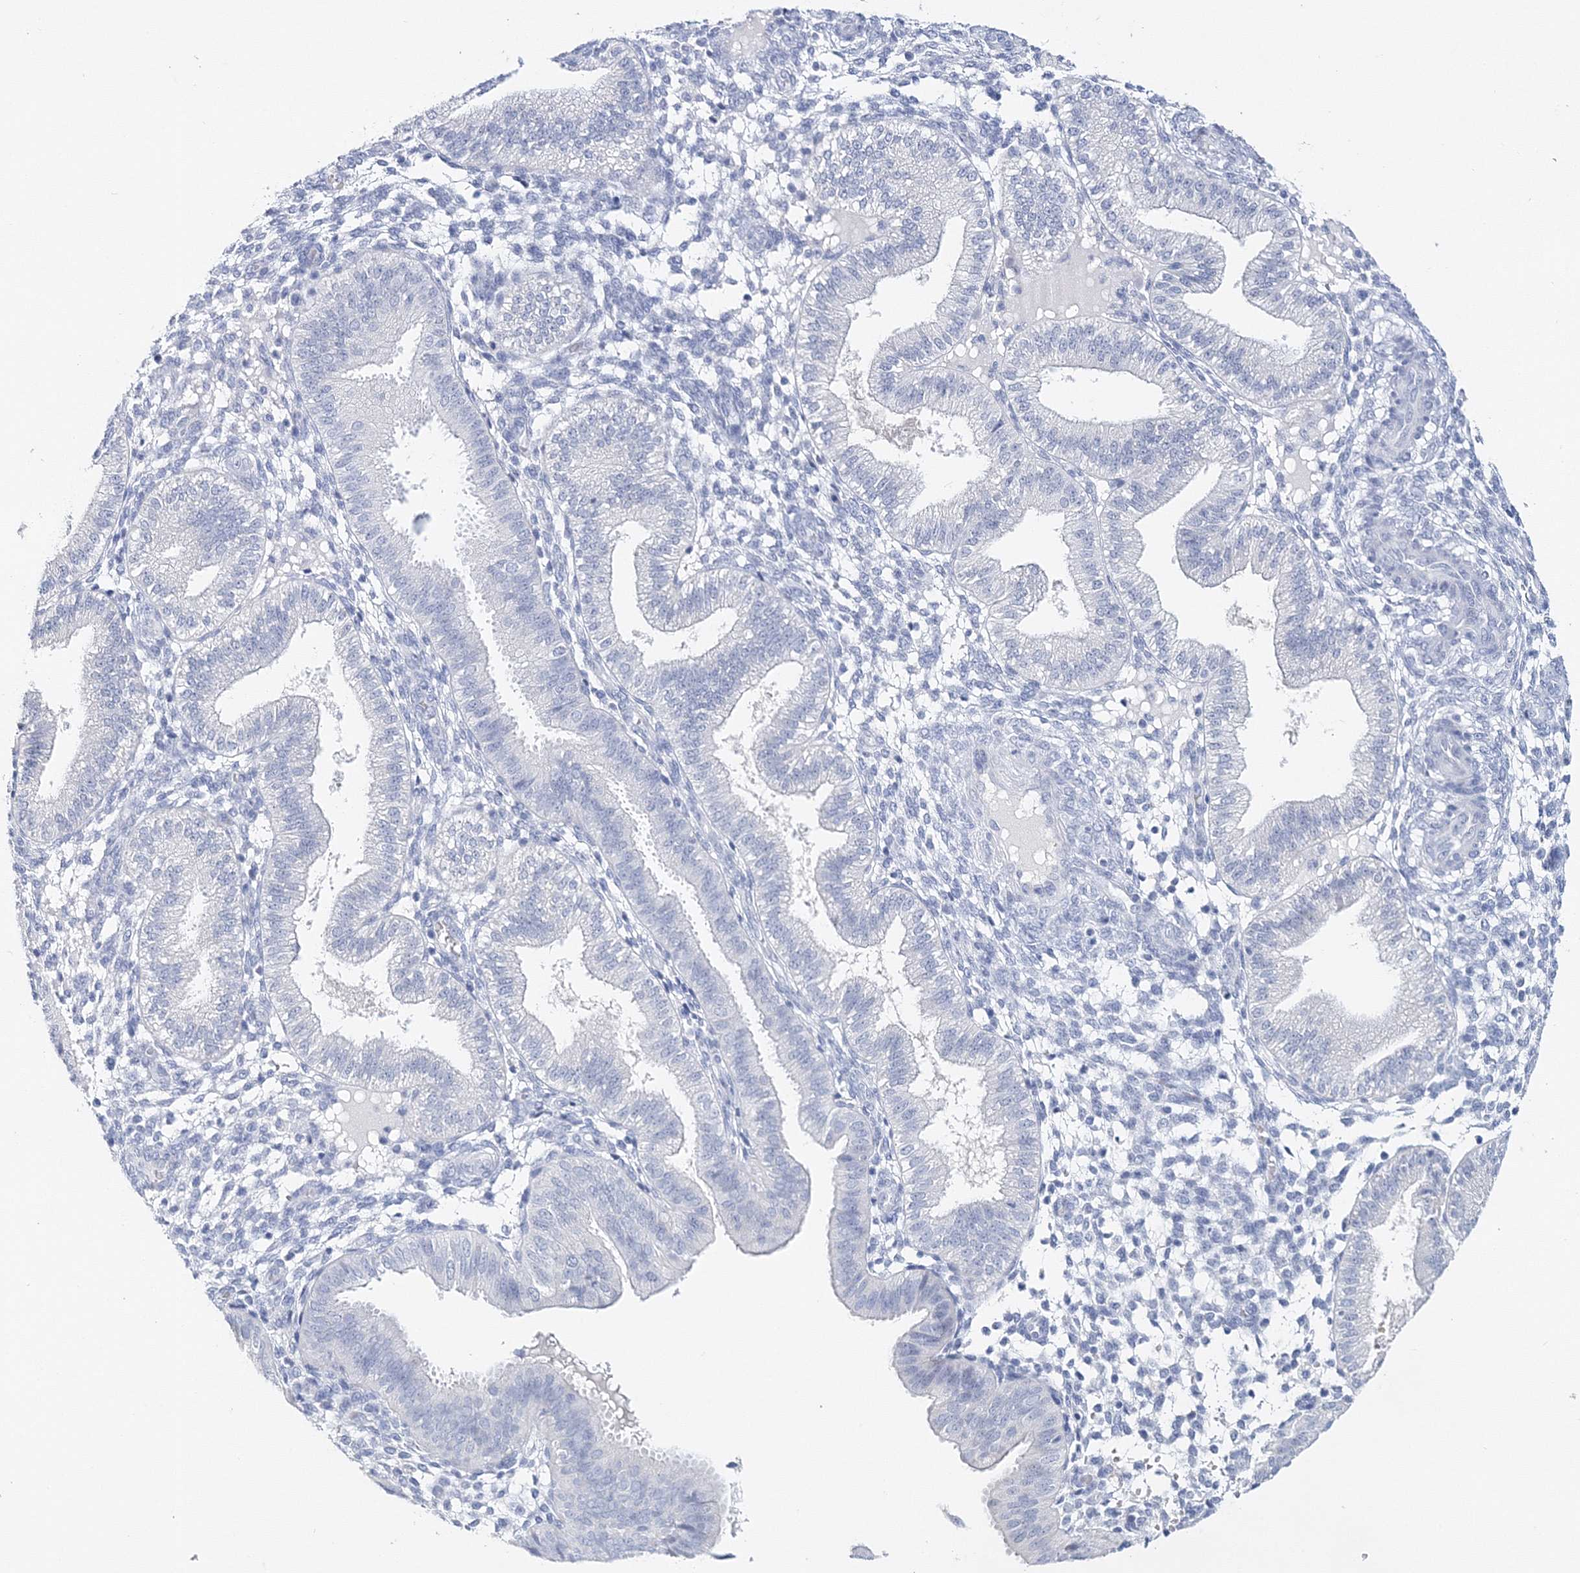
{"staining": {"intensity": "negative", "quantity": "none", "location": "none"}, "tissue": "endometrium", "cell_type": "Cells in endometrial stroma", "image_type": "normal", "snomed": [{"axis": "morphology", "description": "Normal tissue, NOS"}, {"axis": "topography", "description": "Endometrium"}], "caption": "There is no significant expression in cells in endometrial stroma of endometrium.", "gene": "MYOZ2", "patient": {"sex": "female", "age": 39}}